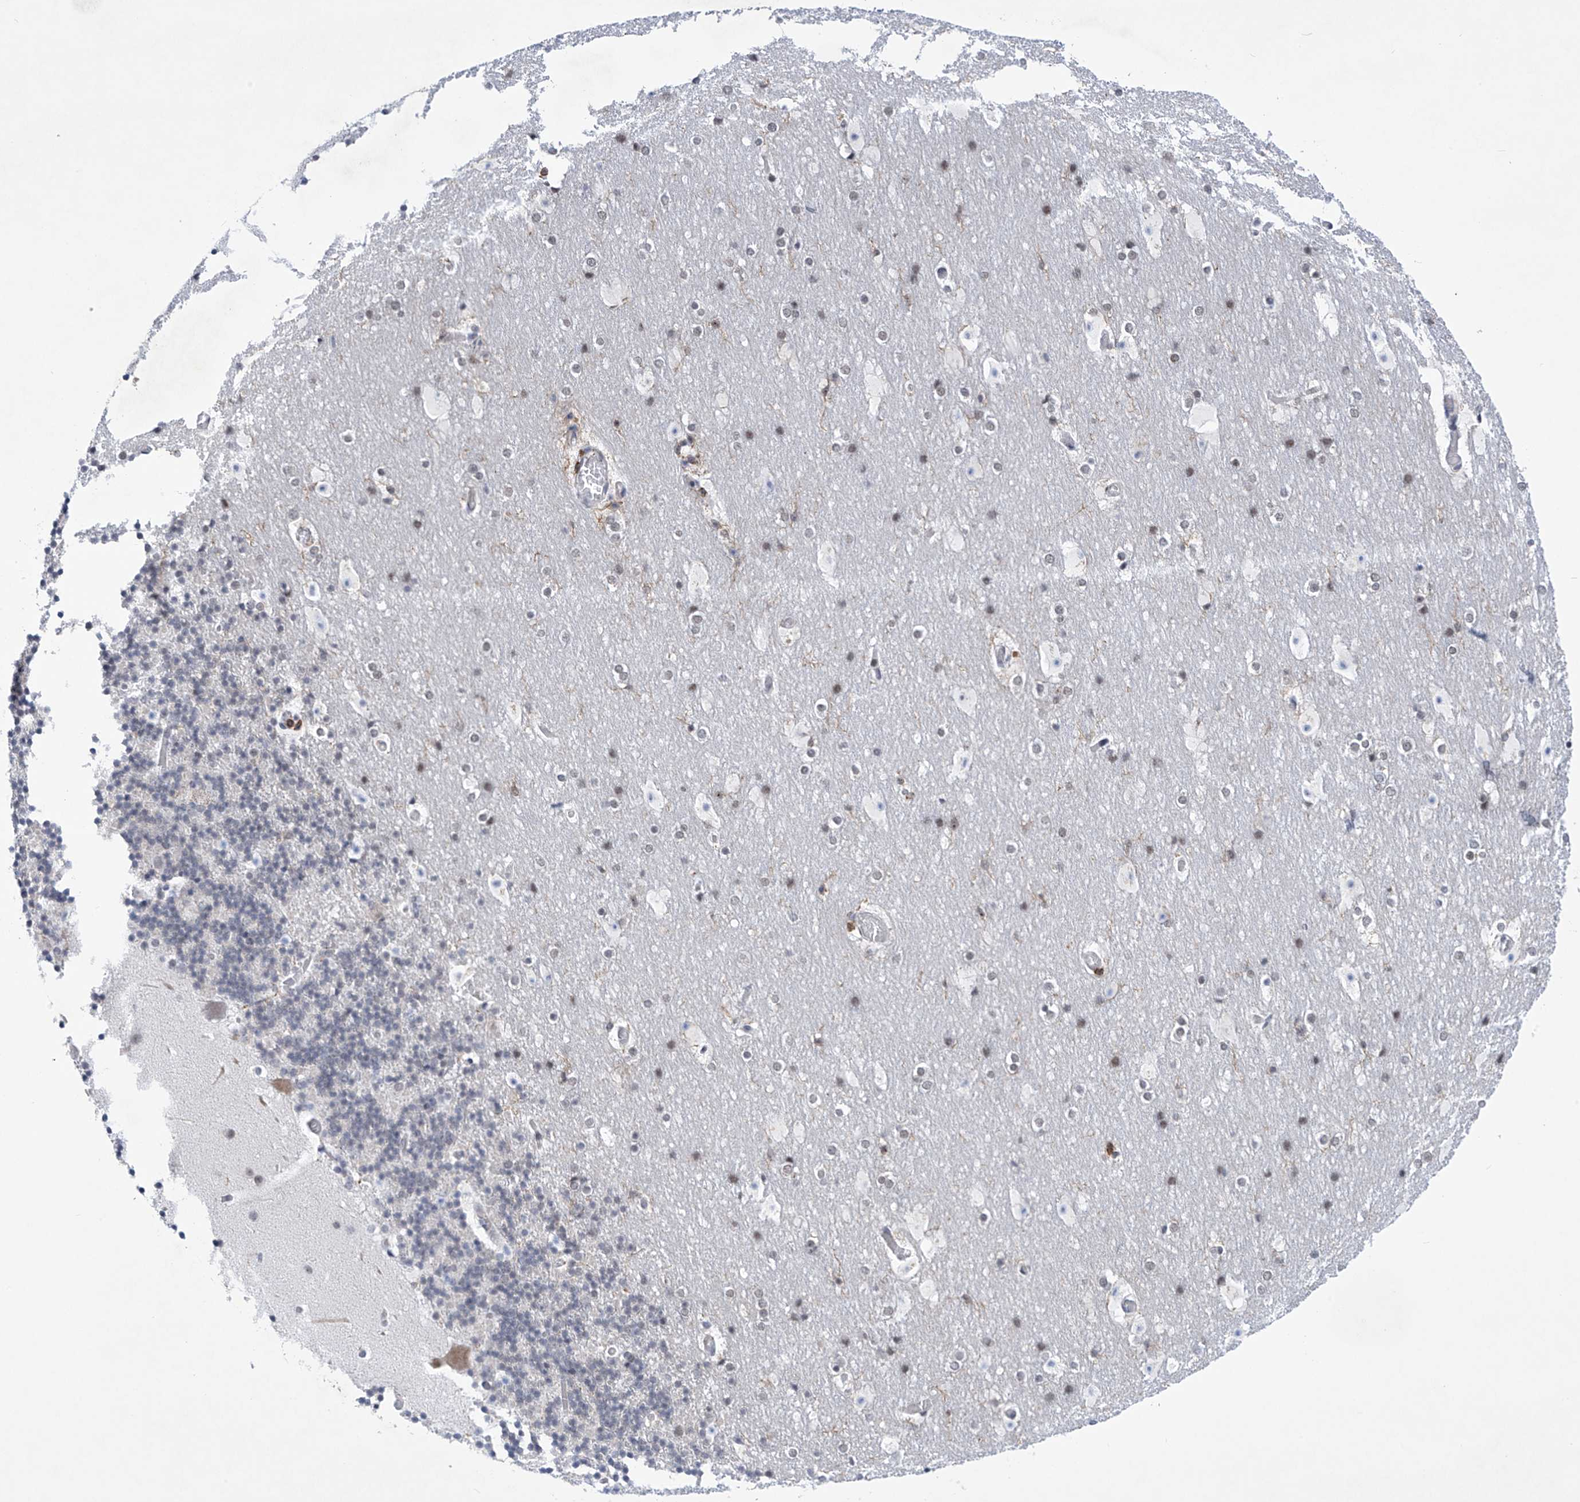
{"staining": {"intensity": "negative", "quantity": "none", "location": "none"}, "tissue": "cerebellum", "cell_type": "Cells in granular layer", "image_type": "normal", "snomed": [{"axis": "morphology", "description": "Normal tissue, NOS"}, {"axis": "topography", "description": "Cerebellum"}], "caption": "DAB immunohistochemical staining of unremarkable human cerebellum reveals no significant staining in cells in granular layer. (Immunohistochemistry, brightfield microscopy, high magnification).", "gene": "MSL3", "patient": {"sex": "male", "age": 57}}